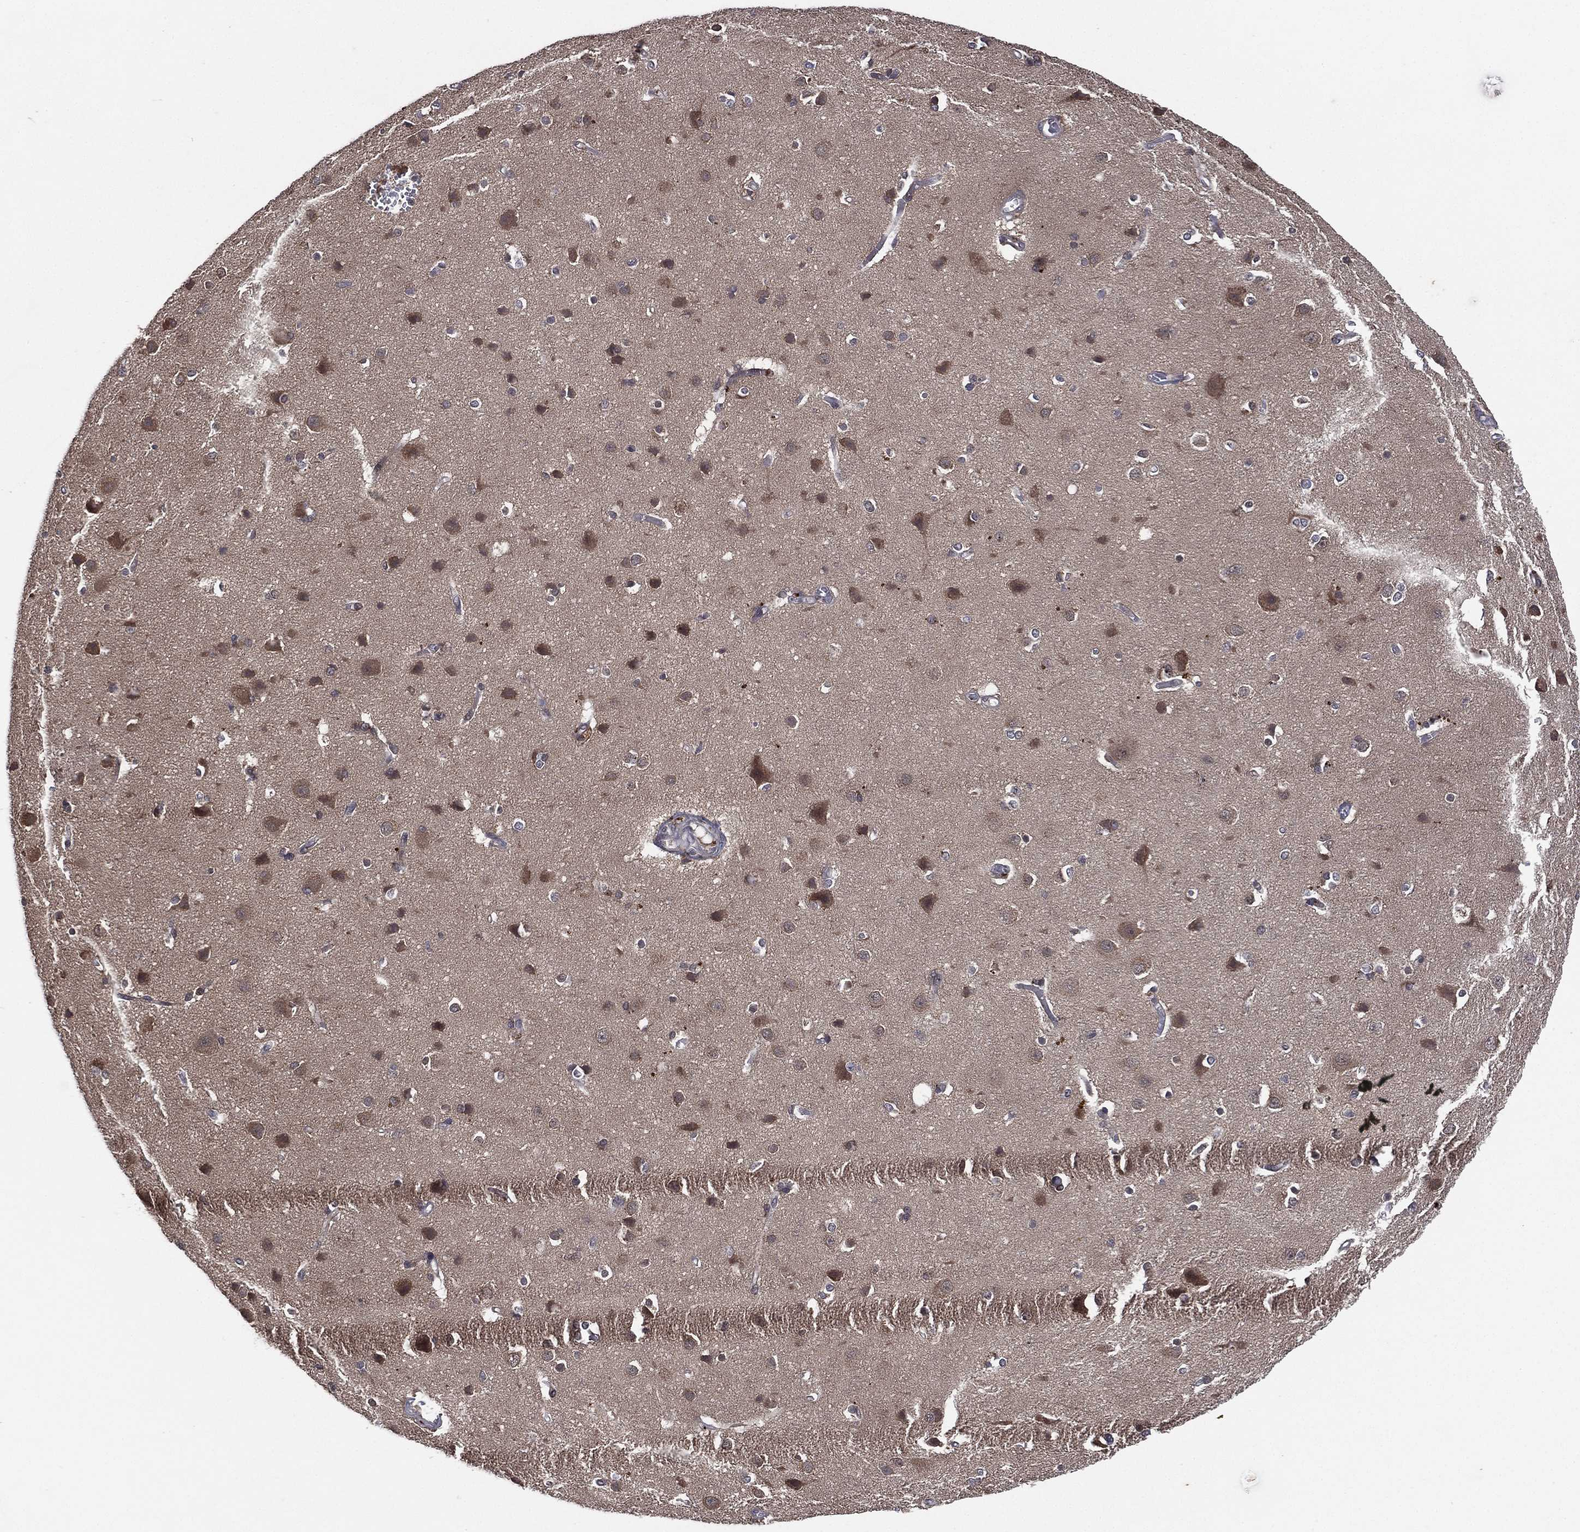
{"staining": {"intensity": "negative", "quantity": "none", "location": "none"}, "tissue": "cerebral cortex", "cell_type": "Endothelial cells", "image_type": "normal", "snomed": [{"axis": "morphology", "description": "Normal tissue, NOS"}, {"axis": "topography", "description": "Cerebral cortex"}], "caption": "The micrograph shows no staining of endothelial cells in benign cerebral cortex.", "gene": "ATG4B", "patient": {"sex": "male", "age": 37}}